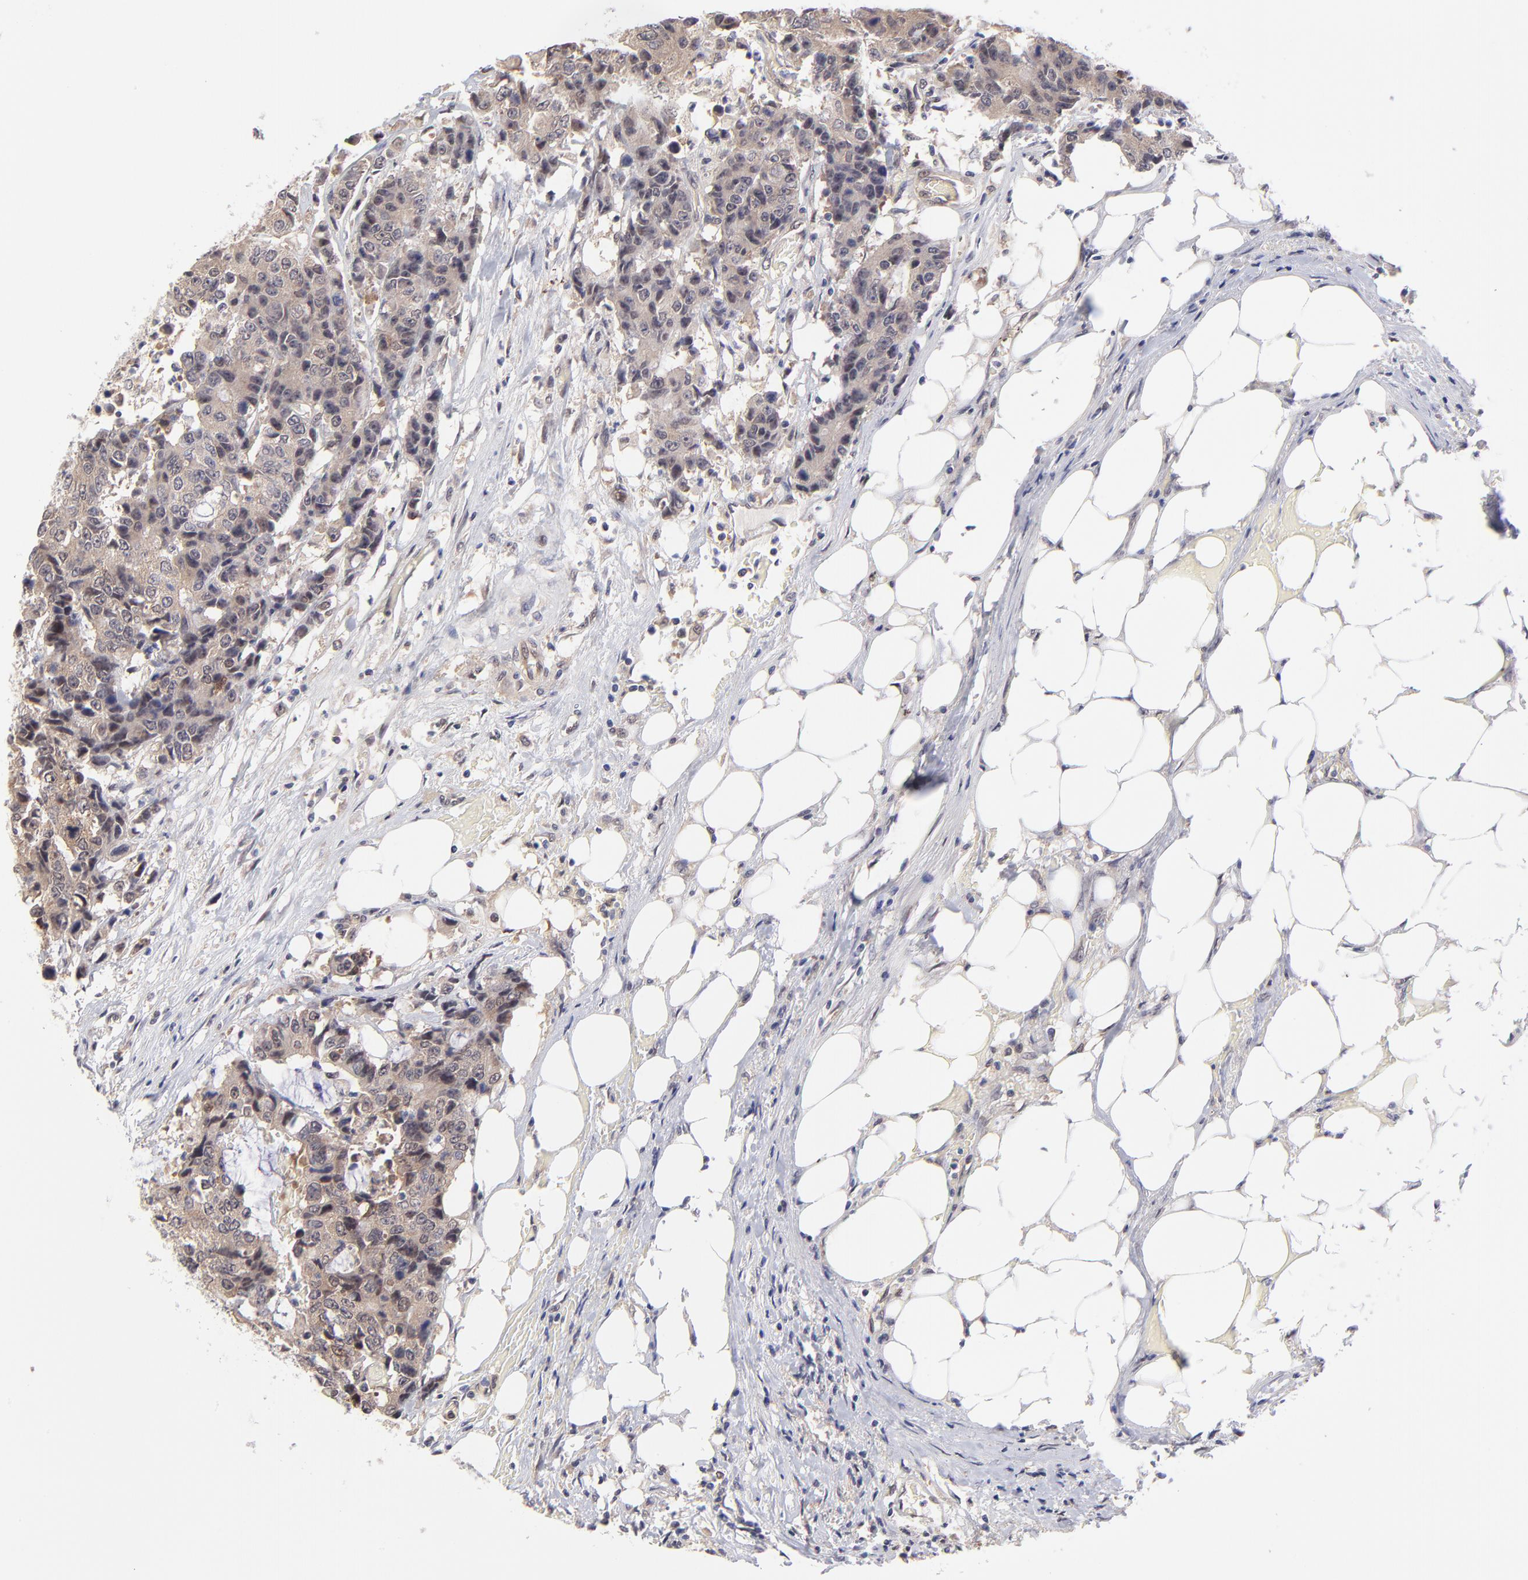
{"staining": {"intensity": "moderate", "quantity": ">75%", "location": "cytoplasmic/membranous"}, "tissue": "colorectal cancer", "cell_type": "Tumor cells", "image_type": "cancer", "snomed": [{"axis": "morphology", "description": "Adenocarcinoma, NOS"}, {"axis": "topography", "description": "Colon"}], "caption": "Immunohistochemical staining of colorectal cancer demonstrates moderate cytoplasmic/membranous protein positivity in about >75% of tumor cells. The staining was performed using DAB, with brown indicating positive protein expression. Nuclei are stained blue with hematoxylin.", "gene": "UBE2E3", "patient": {"sex": "female", "age": 86}}